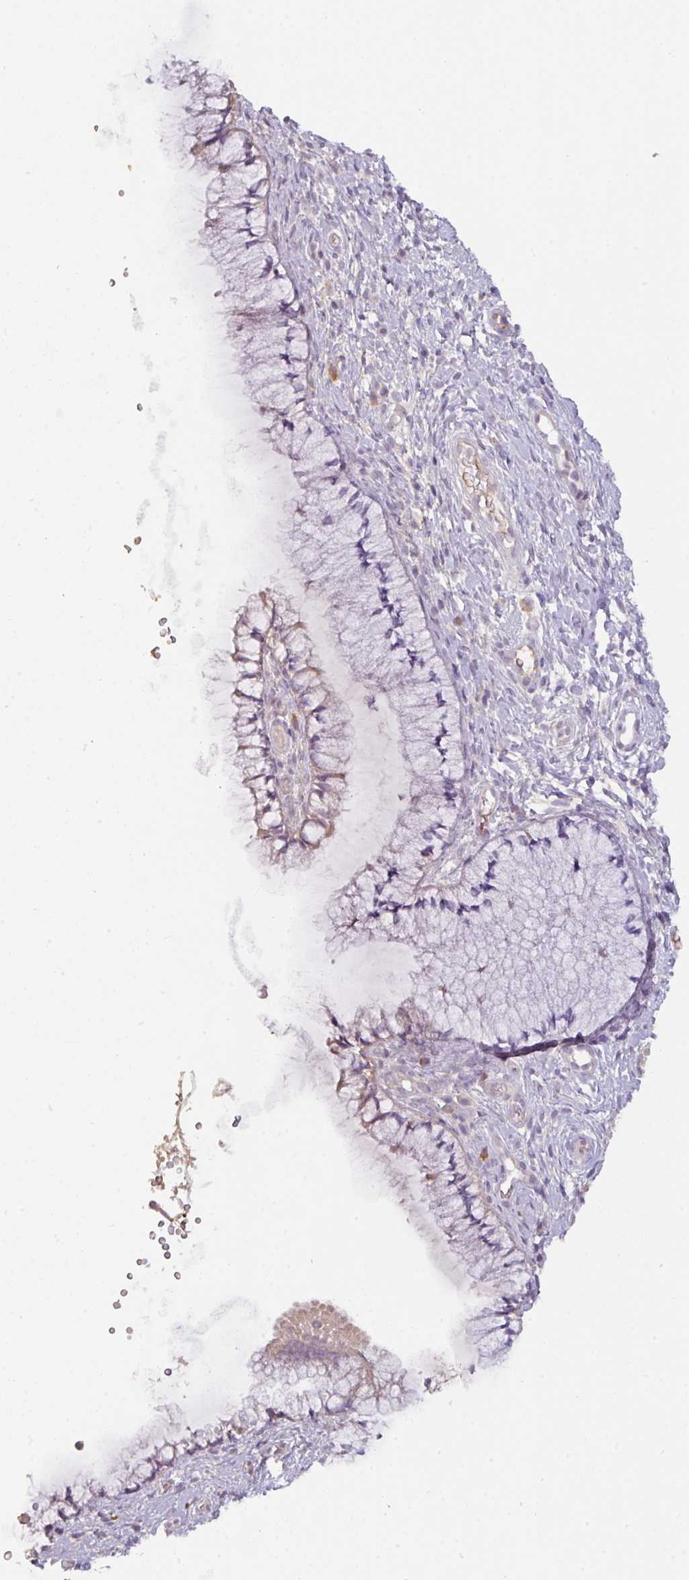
{"staining": {"intensity": "weak", "quantity": "<25%", "location": "cytoplasmic/membranous"}, "tissue": "cervix", "cell_type": "Glandular cells", "image_type": "normal", "snomed": [{"axis": "morphology", "description": "Normal tissue, NOS"}, {"axis": "topography", "description": "Cervix"}], "caption": "High power microscopy photomicrograph of an IHC histopathology image of unremarkable cervix, revealing no significant staining in glandular cells.", "gene": "ZNF266", "patient": {"sex": "female", "age": 36}}